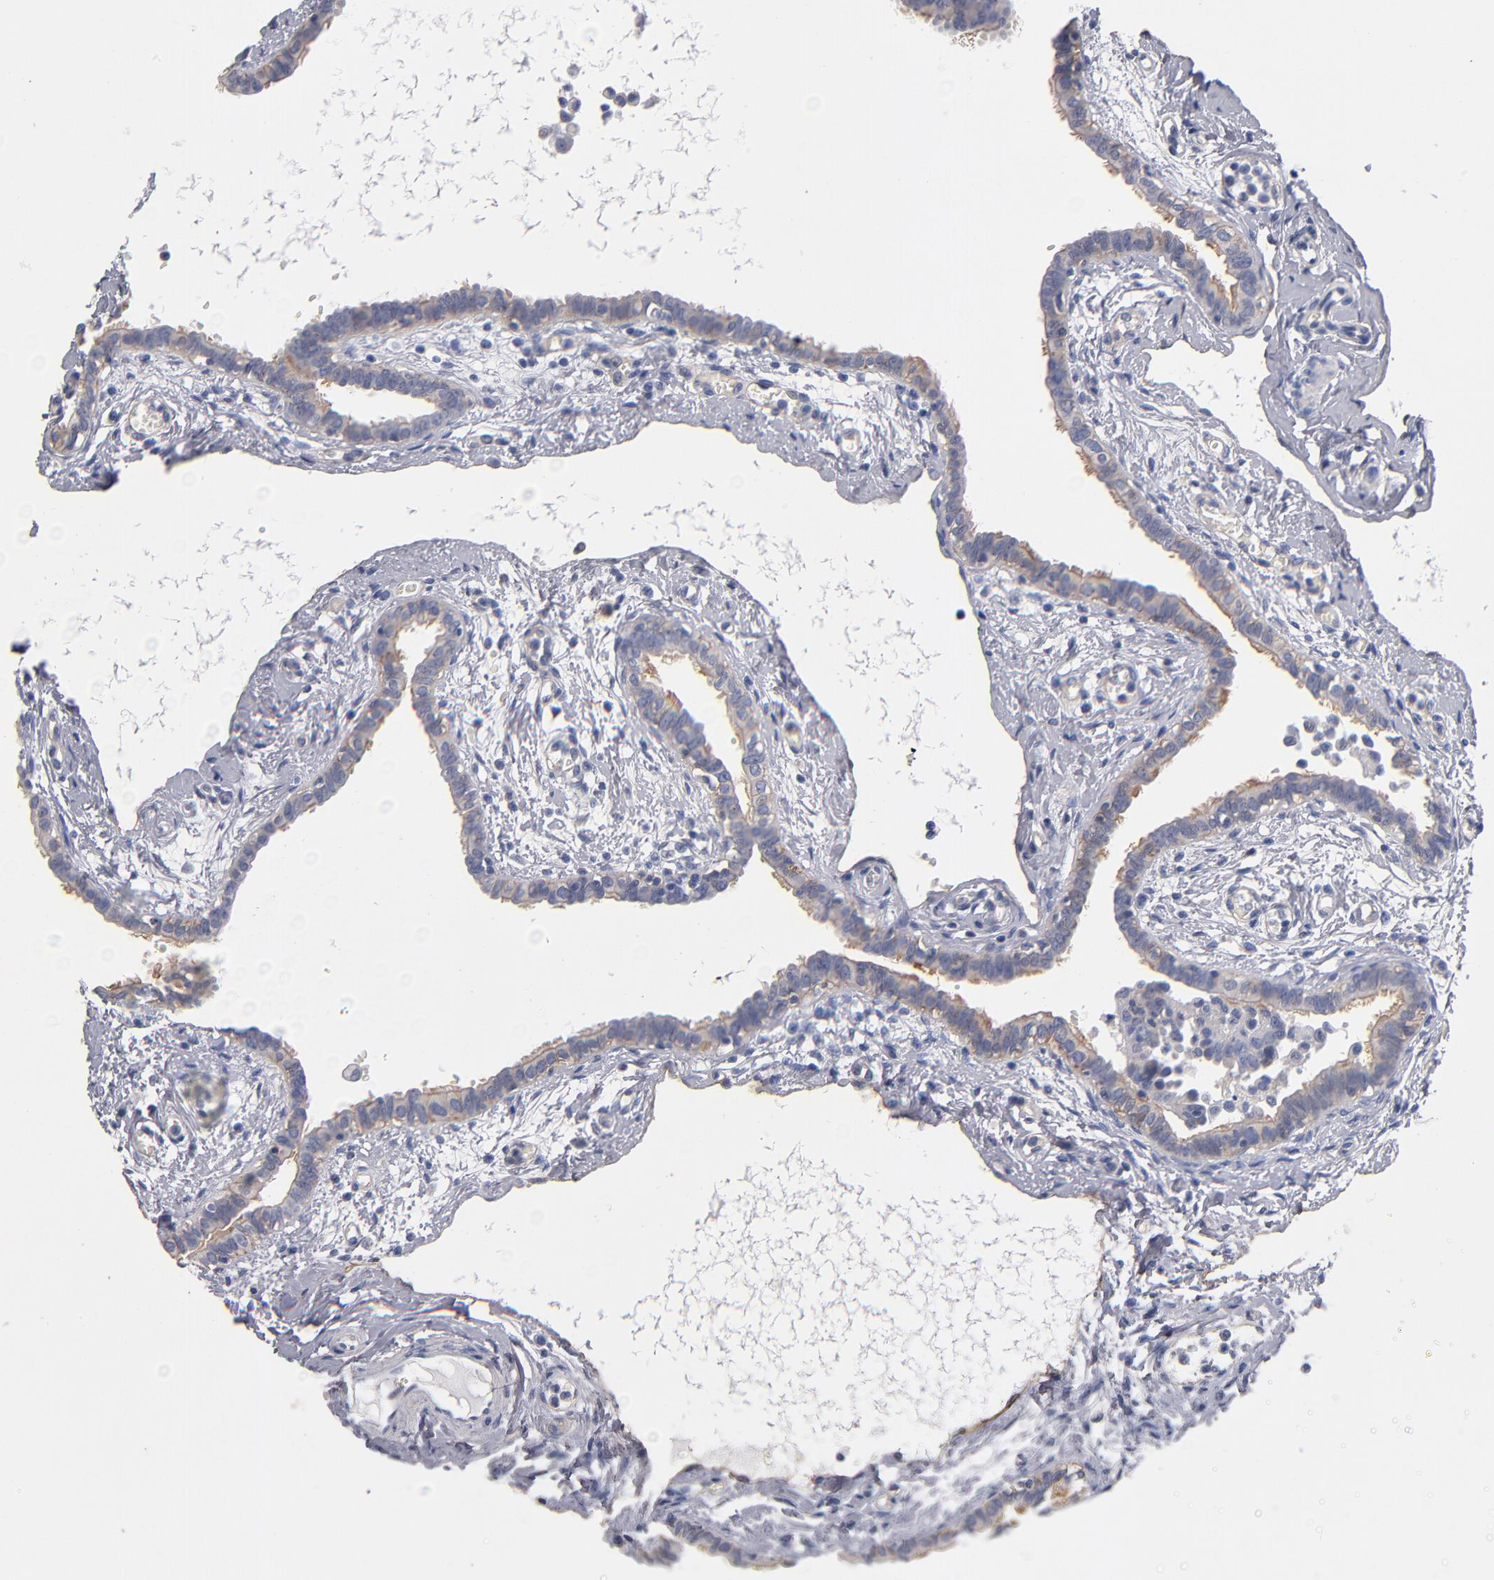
{"staining": {"intensity": "weak", "quantity": "25%-75%", "location": "cytoplasmic/membranous"}, "tissue": "fallopian tube", "cell_type": "Glandular cells", "image_type": "normal", "snomed": [{"axis": "morphology", "description": "Normal tissue, NOS"}, {"axis": "topography", "description": "Fallopian tube"}], "caption": "Glandular cells display weak cytoplasmic/membranous staining in approximately 25%-75% of cells in normal fallopian tube.", "gene": "PLSCR4", "patient": {"sex": "female", "age": 54}}